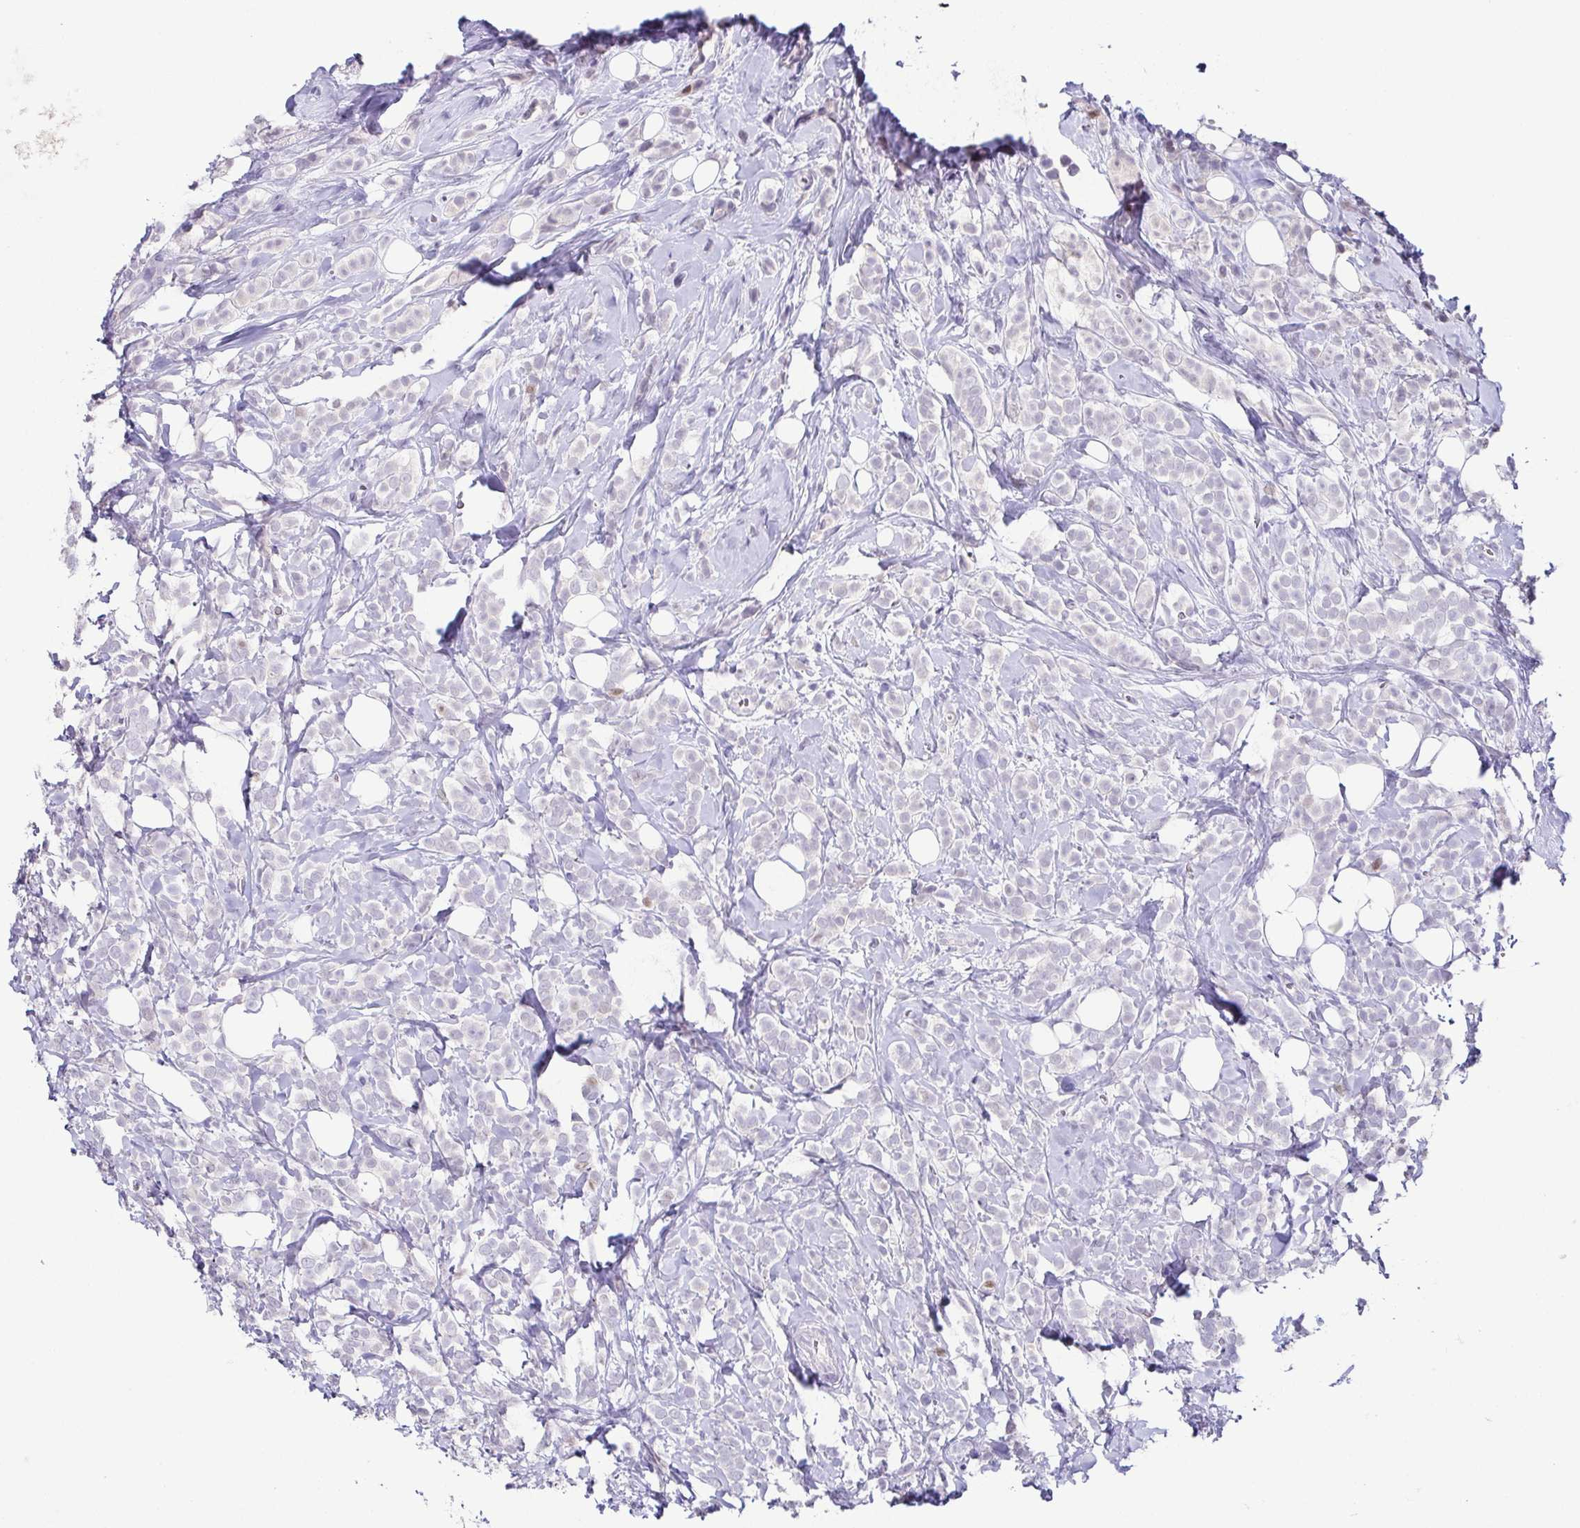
{"staining": {"intensity": "negative", "quantity": "none", "location": "none"}, "tissue": "breast cancer", "cell_type": "Tumor cells", "image_type": "cancer", "snomed": [{"axis": "morphology", "description": "Lobular carcinoma"}, {"axis": "topography", "description": "Breast"}], "caption": "IHC photomicrograph of human breast lobular carcinoma stained for a protein (brown), which reveals no positivity in tumor cells.", "gene": "TP73", "patient": {"sex": "female", "age": 49}}